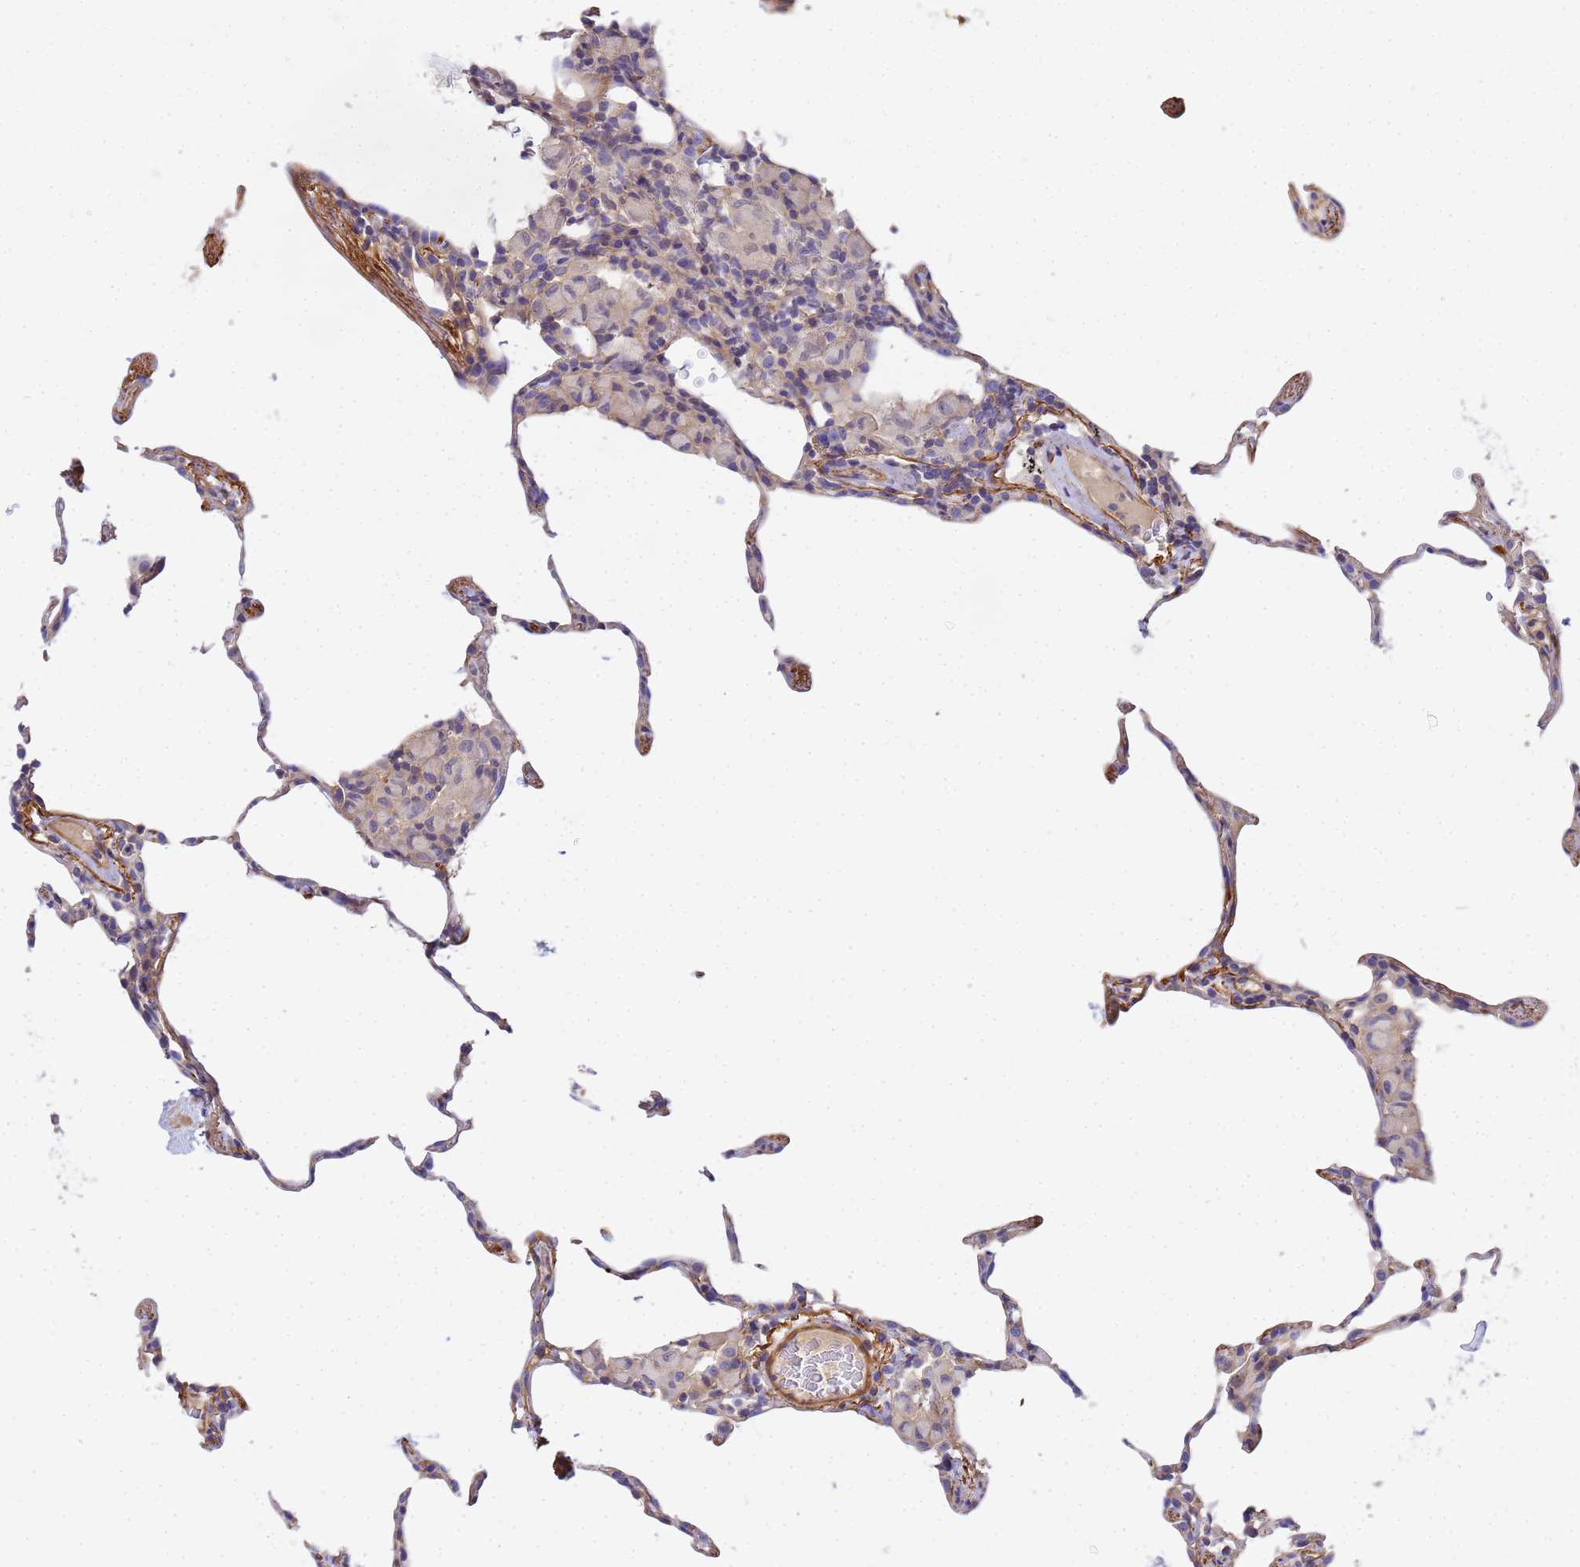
{"staining": {"intensity": "negative", "quantity": "none", "location": "none"}, "tissue": "lung", "cell_type": "Alveolar cells", "image_type": "normal", "snomed": [{"axis": "morphology", "description": "Normal tissue, NOS"}, {"axis": "topography", "description": "Lung"}], "caption": "High magnification brightfield microscopy of unremarkable lung stained with DAB (brown) and counterstained with hematoxylin (blue): alveolar cells show no significant positivity. (DAB IHC, high magnification).", "gene": "MYL10", "patient": {"sex": "female", "age": 57}}